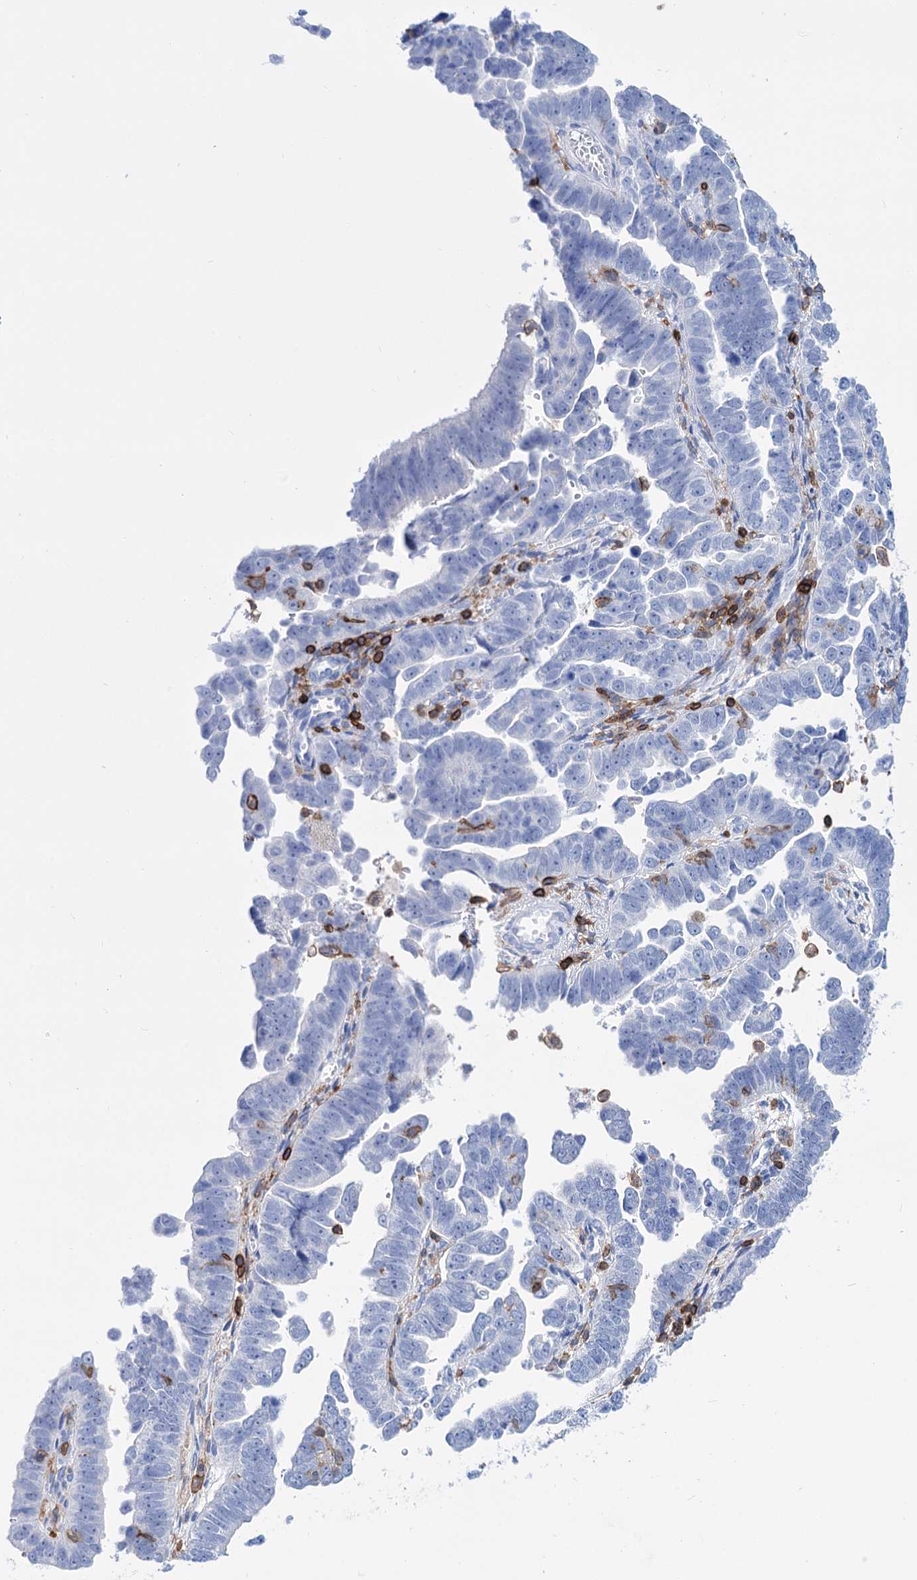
{"staining": {"intensity": "negative", "quantity": "none", "location": "none"}, "tissue": "endometrial cancer", "cell_type": "Tumor cells", "image_type": "cancer", "snomed": [{"axis": "morphology", "description": "Adenocarcinoma, NOS"}, {"axis": "topography", "description": "Endometrium"}], "caption": "Adenocarcinoma (endometrial) was stained to show a protein in brown. There is no significant expression in tumor cells. Nuclei are stained in blue.", "gene": "DEF6", "patient": {"sex": "female", "age": 75}}